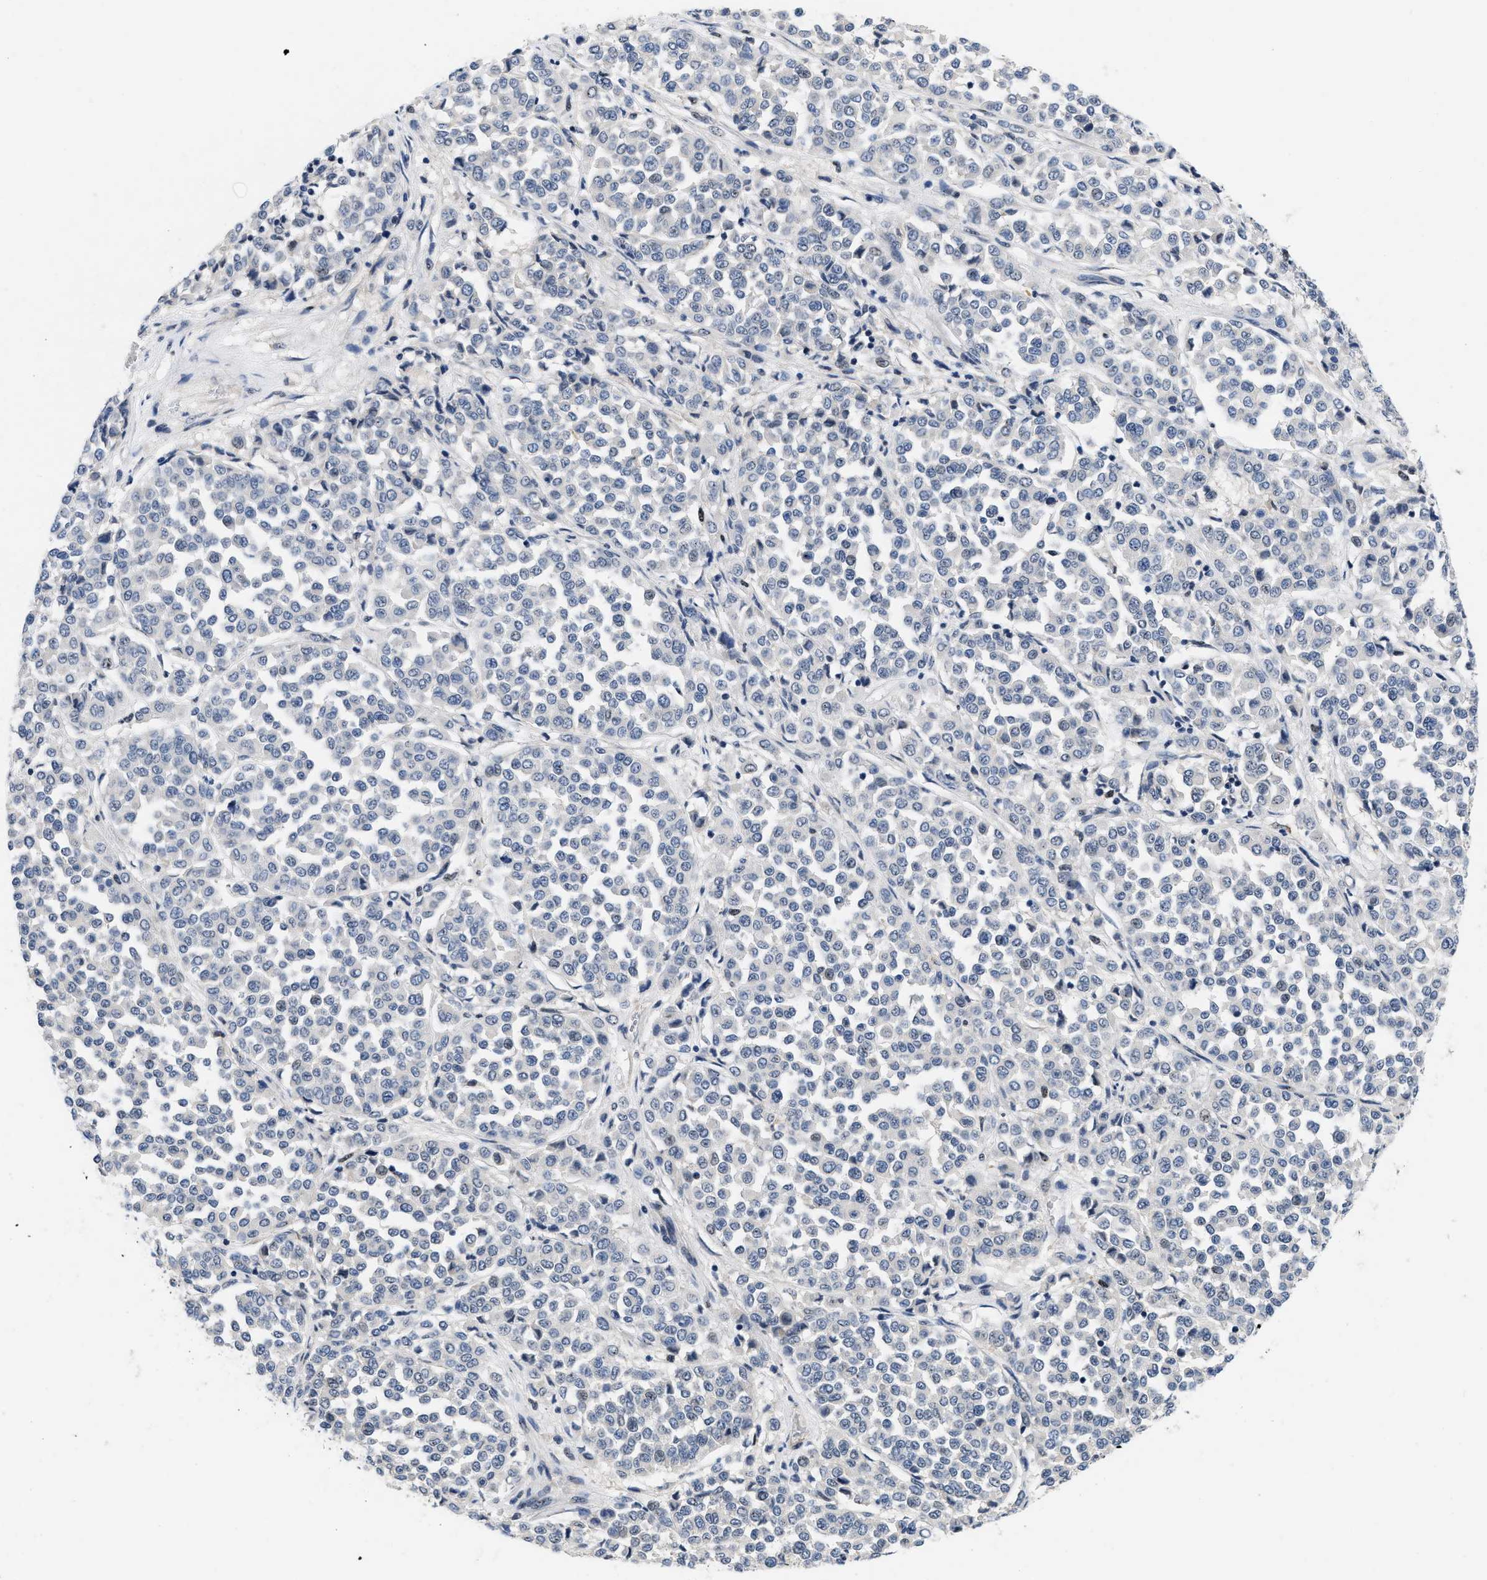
{"staining": {"intensity": "negative", "quantity": "none", "location": "none"}, "tissue": "melanoma", "cell_type": "Tumor cells", "image_type": "cancer", "snomed": [{"axis": "morphology", "description": "Malignant melanoma, Metastatic site"}, {"axis": "topography", "description": "Pancreas"}], "caption": "Tumor cells show no significant protein positivity in melanoma. (DAB immunohistochemistry, high magnification).", "gene": "VIP", "patient": {"sex": "female", "age": 30}}